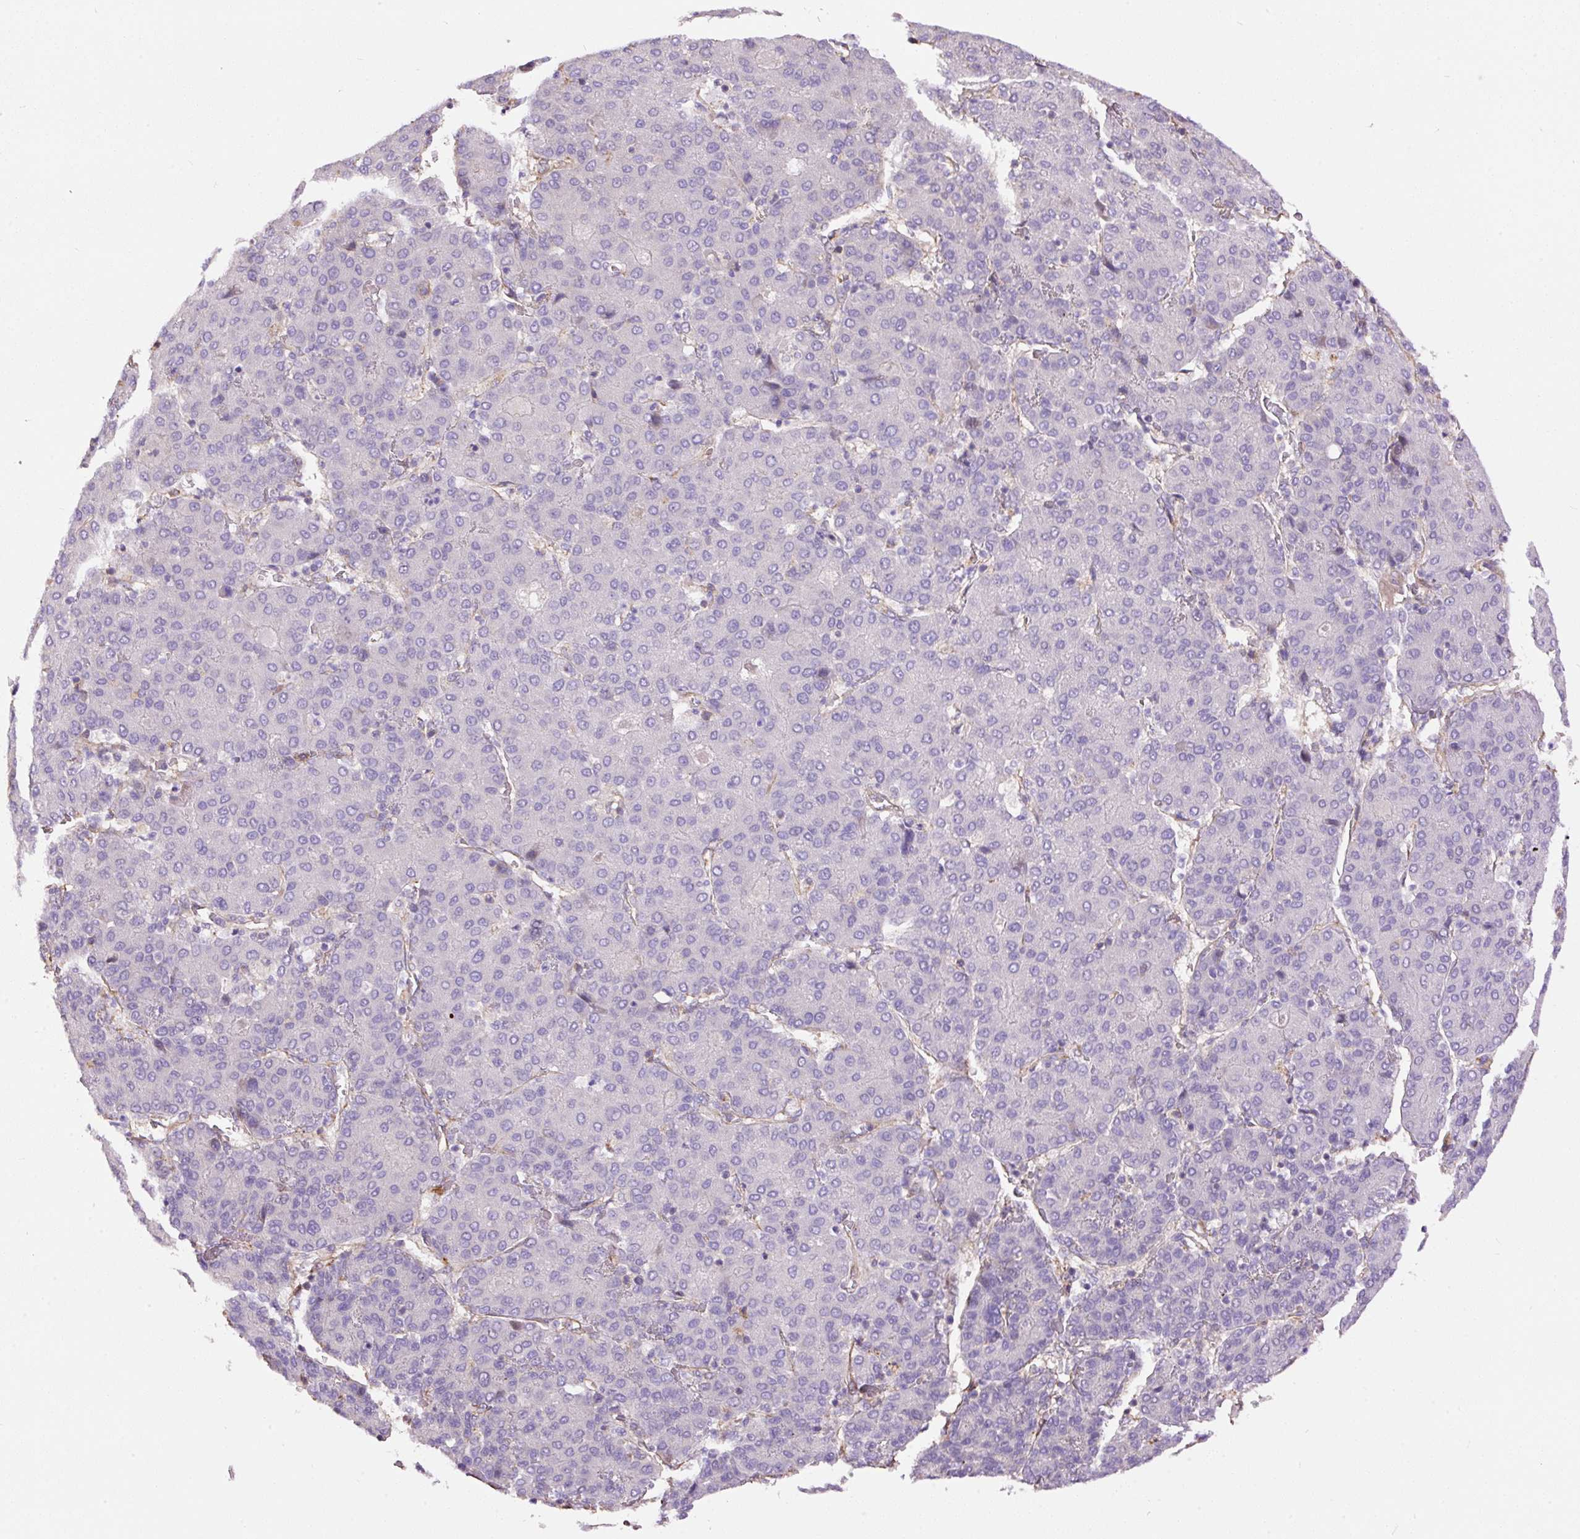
{"staining": {"intensity": "negative", "quantity": "none", "location": "none"}, "tissue": "liver cancer", "cell_type": "Tumor cells", "image_type": "cancer", "snomed": [{"axis": "morphology", "description": "Carcinoma, Hepatocellular, NOS"}, {"axis": "topography", "description": "Liver"}], "caption": "A high-resolution histopathology image shows IHC staining of liver hepatocellular carcinoma, which shows no significant staining in tumor cells. (Immunohistochemistry, brightfield microscopy, high magnification).", "gene": "PPME1", "patient": {"sex": "male", "age": 65}}